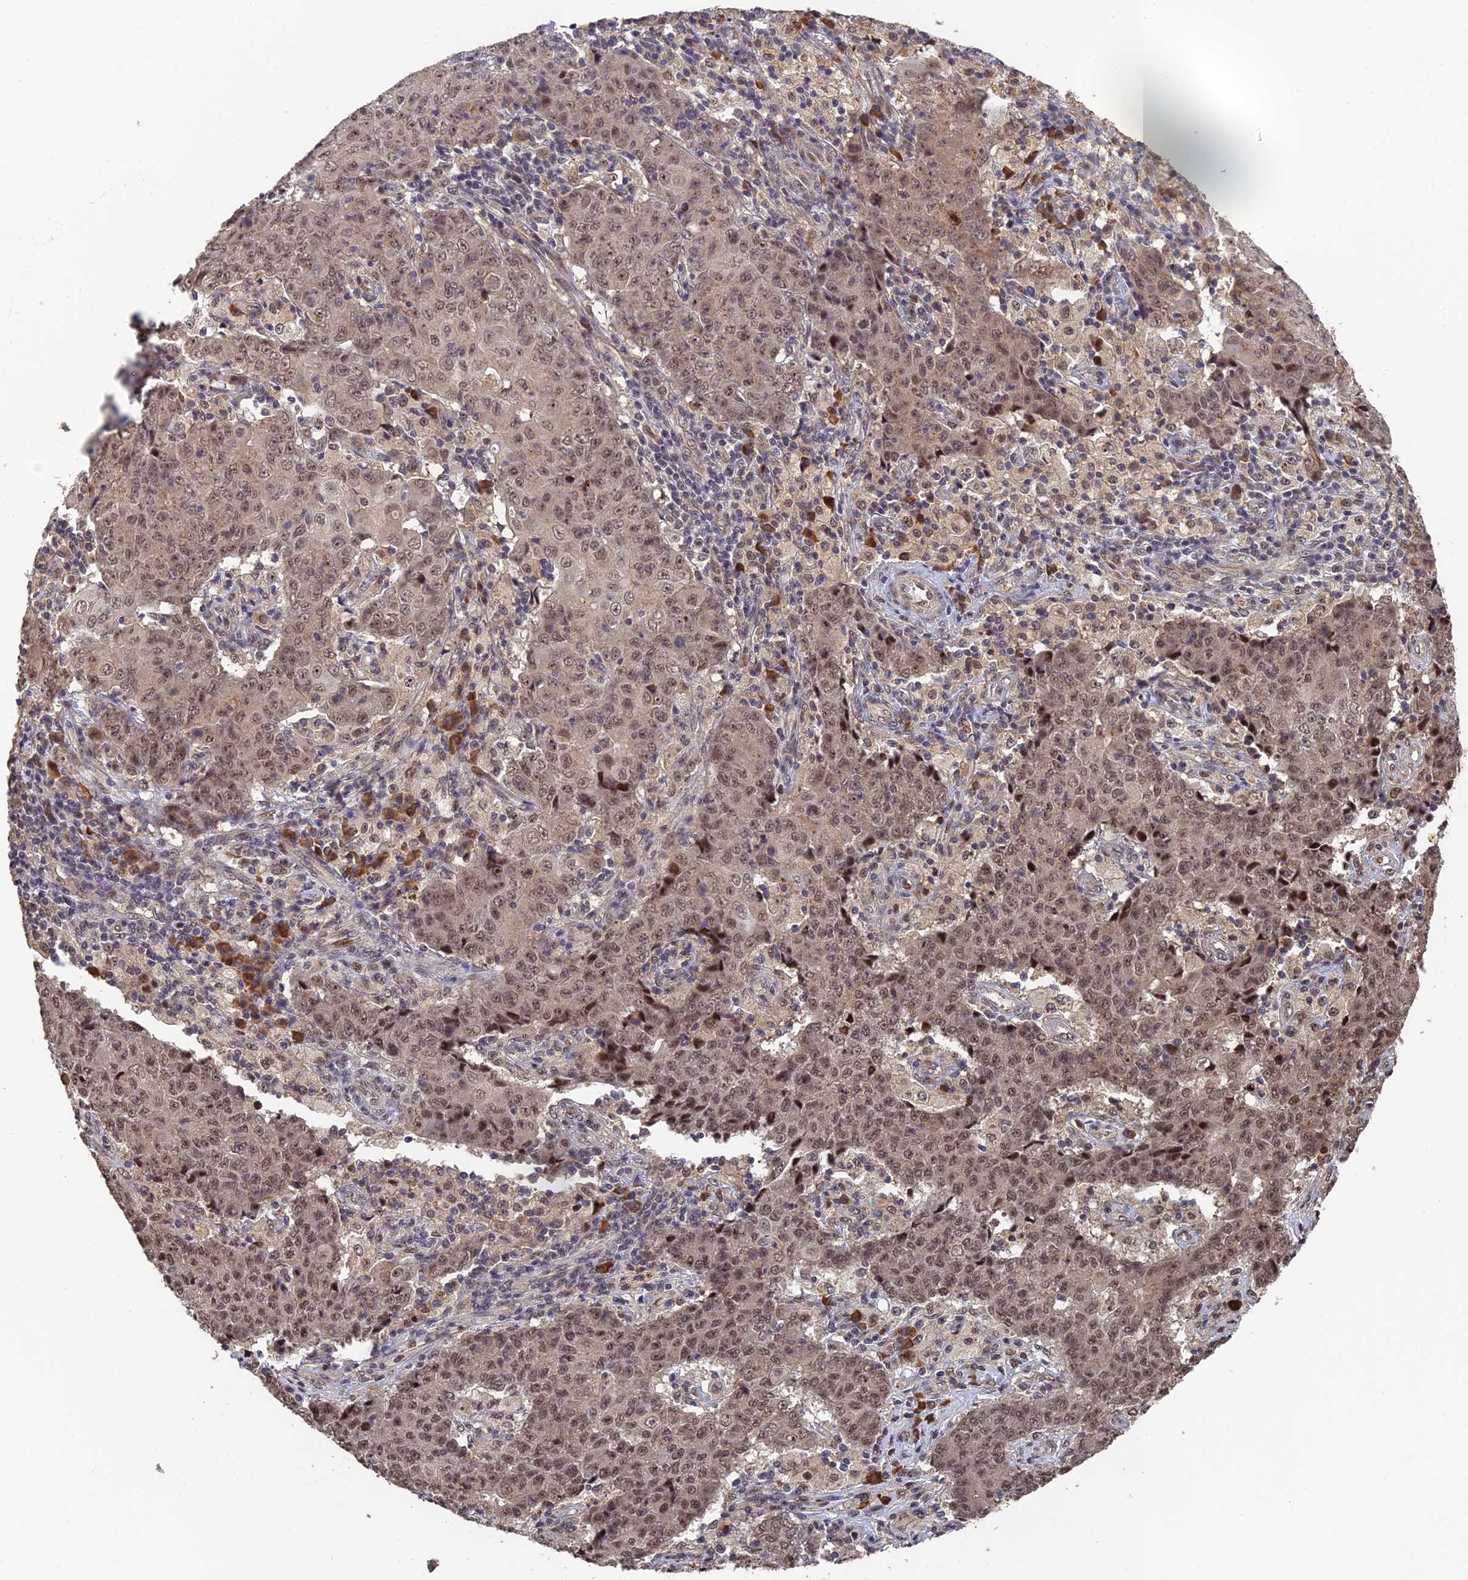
{"staining": {"intensity": "moderate", "quantity": ">75%", "location": "nuclear"}, "tissue": "ovarian cancer", "cell_type": "Tumor cells", "image_type": "cancer", "snomed": [{"axis": "morphology", "description": "Carcinoma, endometroid"}, {"axis": "topography", "description": "Ovary"}], "caption": "Endometroid carcinoma (ovarian) was stained to show a protein in brown. There is medium levels of moderate nuclear positivity in approximately >75% of tumor cells.", "gene": "OSBPL1A", "patient": {"sex": "female", "age": 42}}